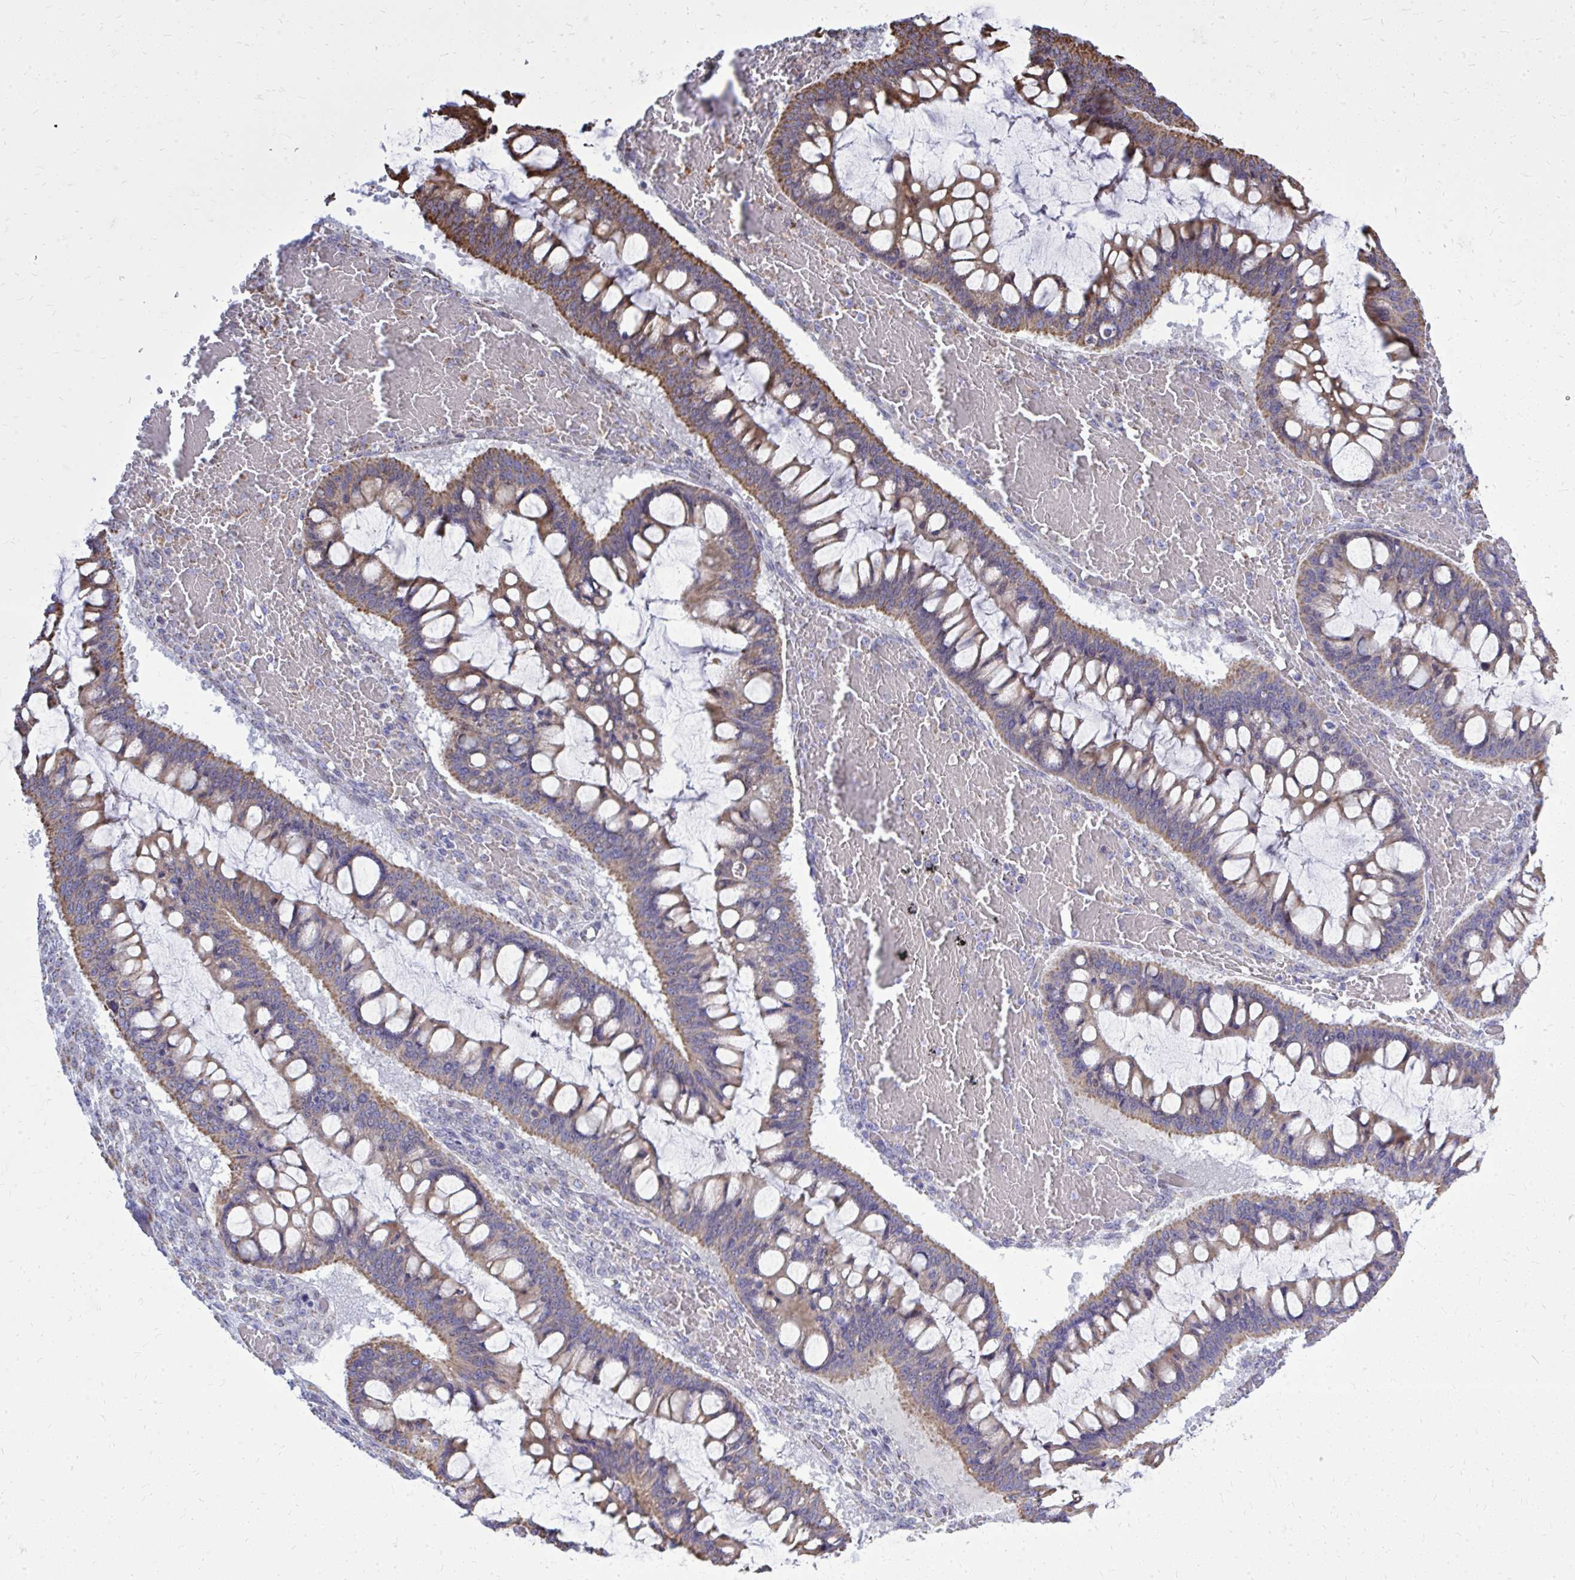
{"staining": {"intensity": "strong", "quantity": "25%-75%", "location": "cytoplasmic/membranous"}, "tissue": "ovarian cancer", "cell_type": "Tumor cells", "image_type": "cancer", "snomed": [{"axis": "morphology", "description": "Cystadenocarcinoma, mucinous, NOS"}, {"axis": "topography", "description": "Ovary"}], "caption": "This photomicrograph demonstrates ovarian cancer (mucinous cystadenocarcinoma) stained with immunohistochemistry (IHC) to label a protein in brown. The cytoplasmic/membranous of tumor cells show strong positivity for the protein. Nuclei are counter-stained blue.", "gene": "ZNF362", "patient": {"sex": "female", "age": 73}}